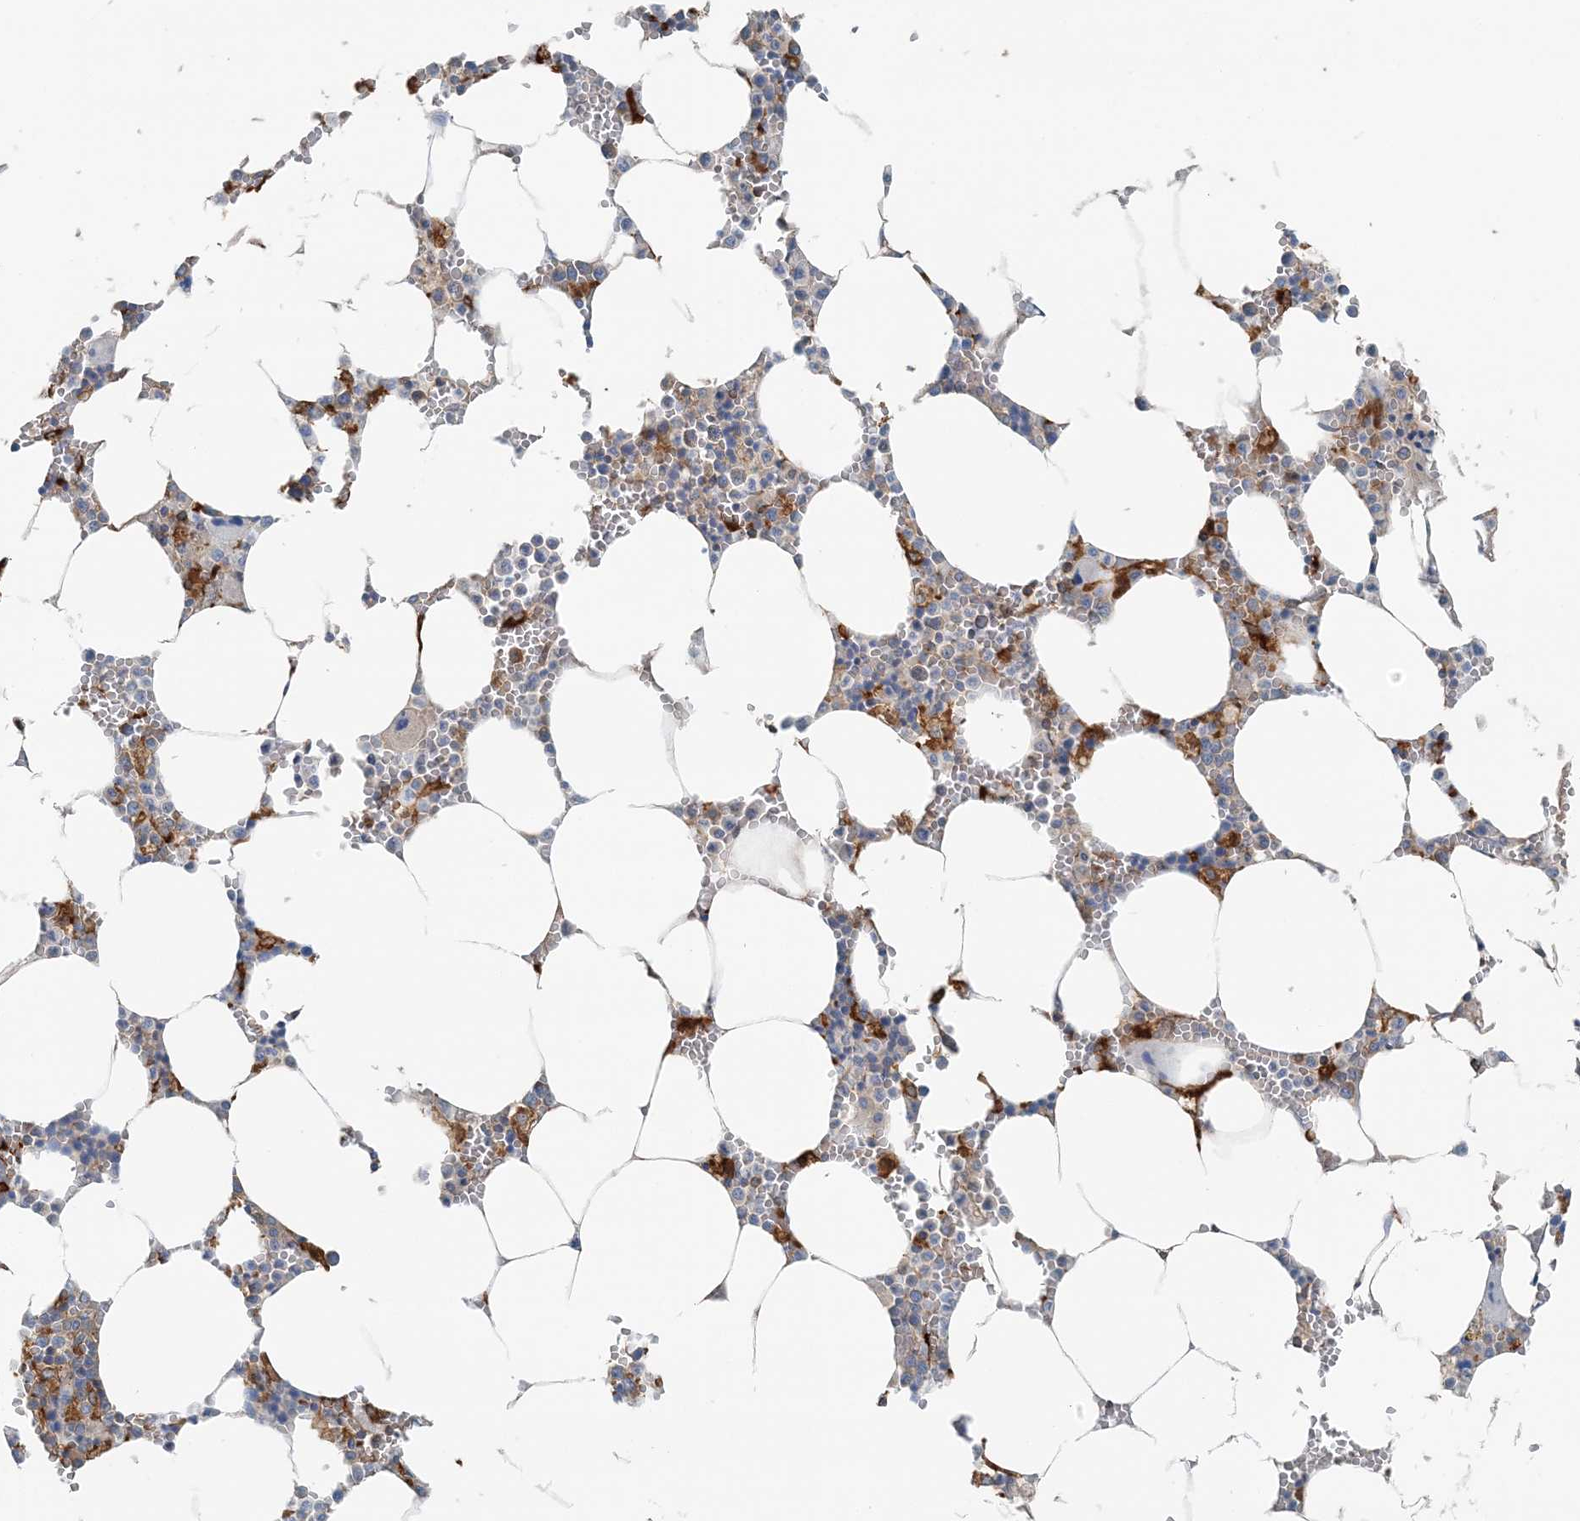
{"staining": {"intensity": "moderate", "quantity": "<25%", "location": "cytoplasmic/membranous"}, "tissue": "bone marrow", "cell_type": "Hematopoietic cells", "image_type": "normal", "snomed": [{"axis": "morphology", "description": "Normal tissue, NOS"}, {"axis": "topography", "description": "Bone marrow"}], "caption": "An image of human bone marrow stained for a protein displays moderate cytoplasmic/membranous brown staining in hematopoietic cells.", "gene": "SNX2", "patient": {"sex": "male", "age": 70}}